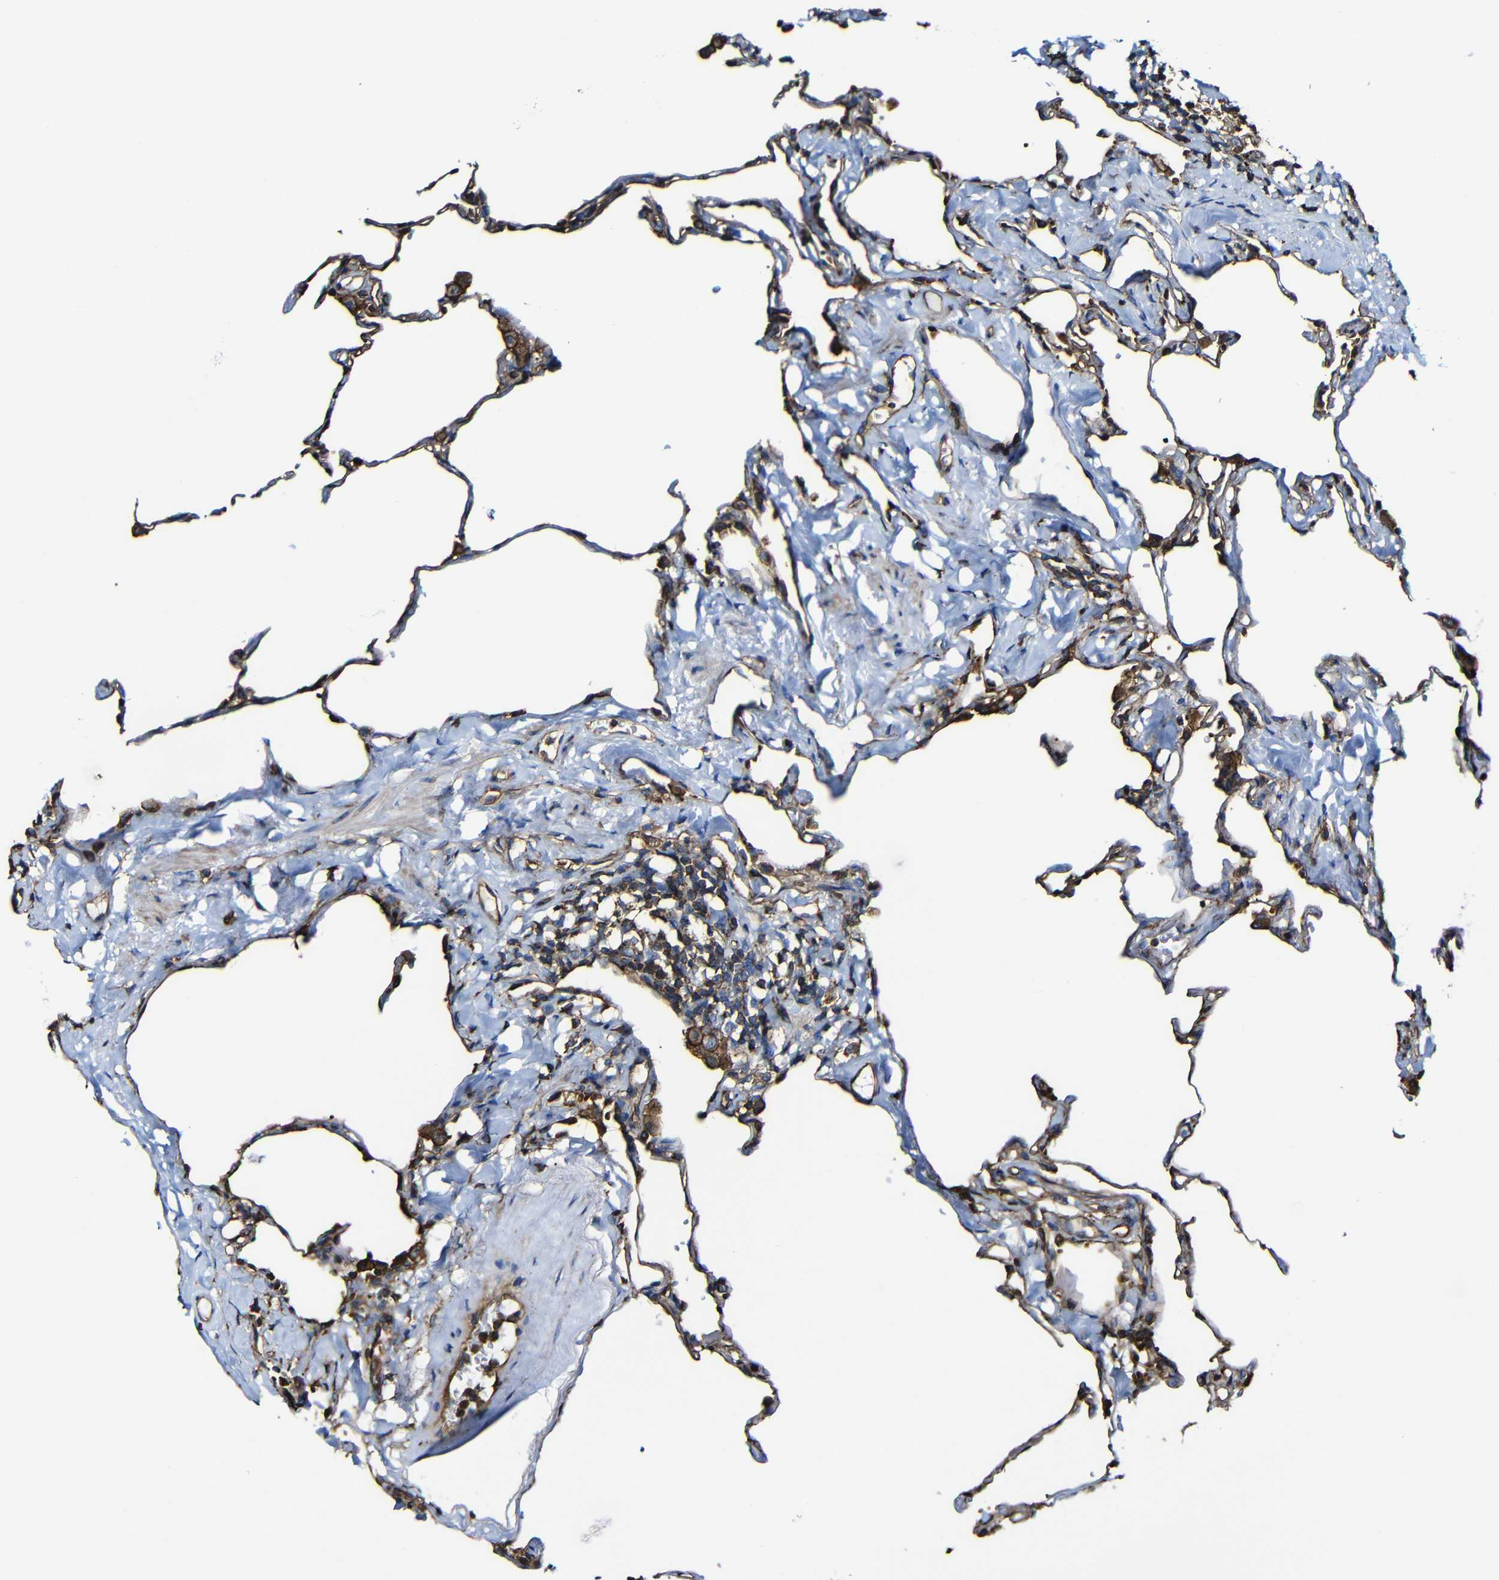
{"staining": {"intensity": "moderate", "quantity": ">75%", "location": "cytoplasmic/membranous"}, "tissue": "lung", "cell_type": "Alveolar cells", "image_type": "normal", "snomed": [{"axis": "morphology", "description": "Normal tissue, NOS"}, {"axis": "topography", "description": "Lung"}], "caption": "IHC (DAB (3,3'-diaminobenzidine)) staining of normal human lung reveals moderate cytoplasmic/membranous protein expression in about >75% of alveolar cells. The staining was performed using DAB (3,3'-diaminobenzidine) to visualize the protein expression in brown, while the nuclei were stained in blue with hematoxylin (Magnification: 20x).", "gene": "MSN", "patient": {"sex": "male", "age": 59}}